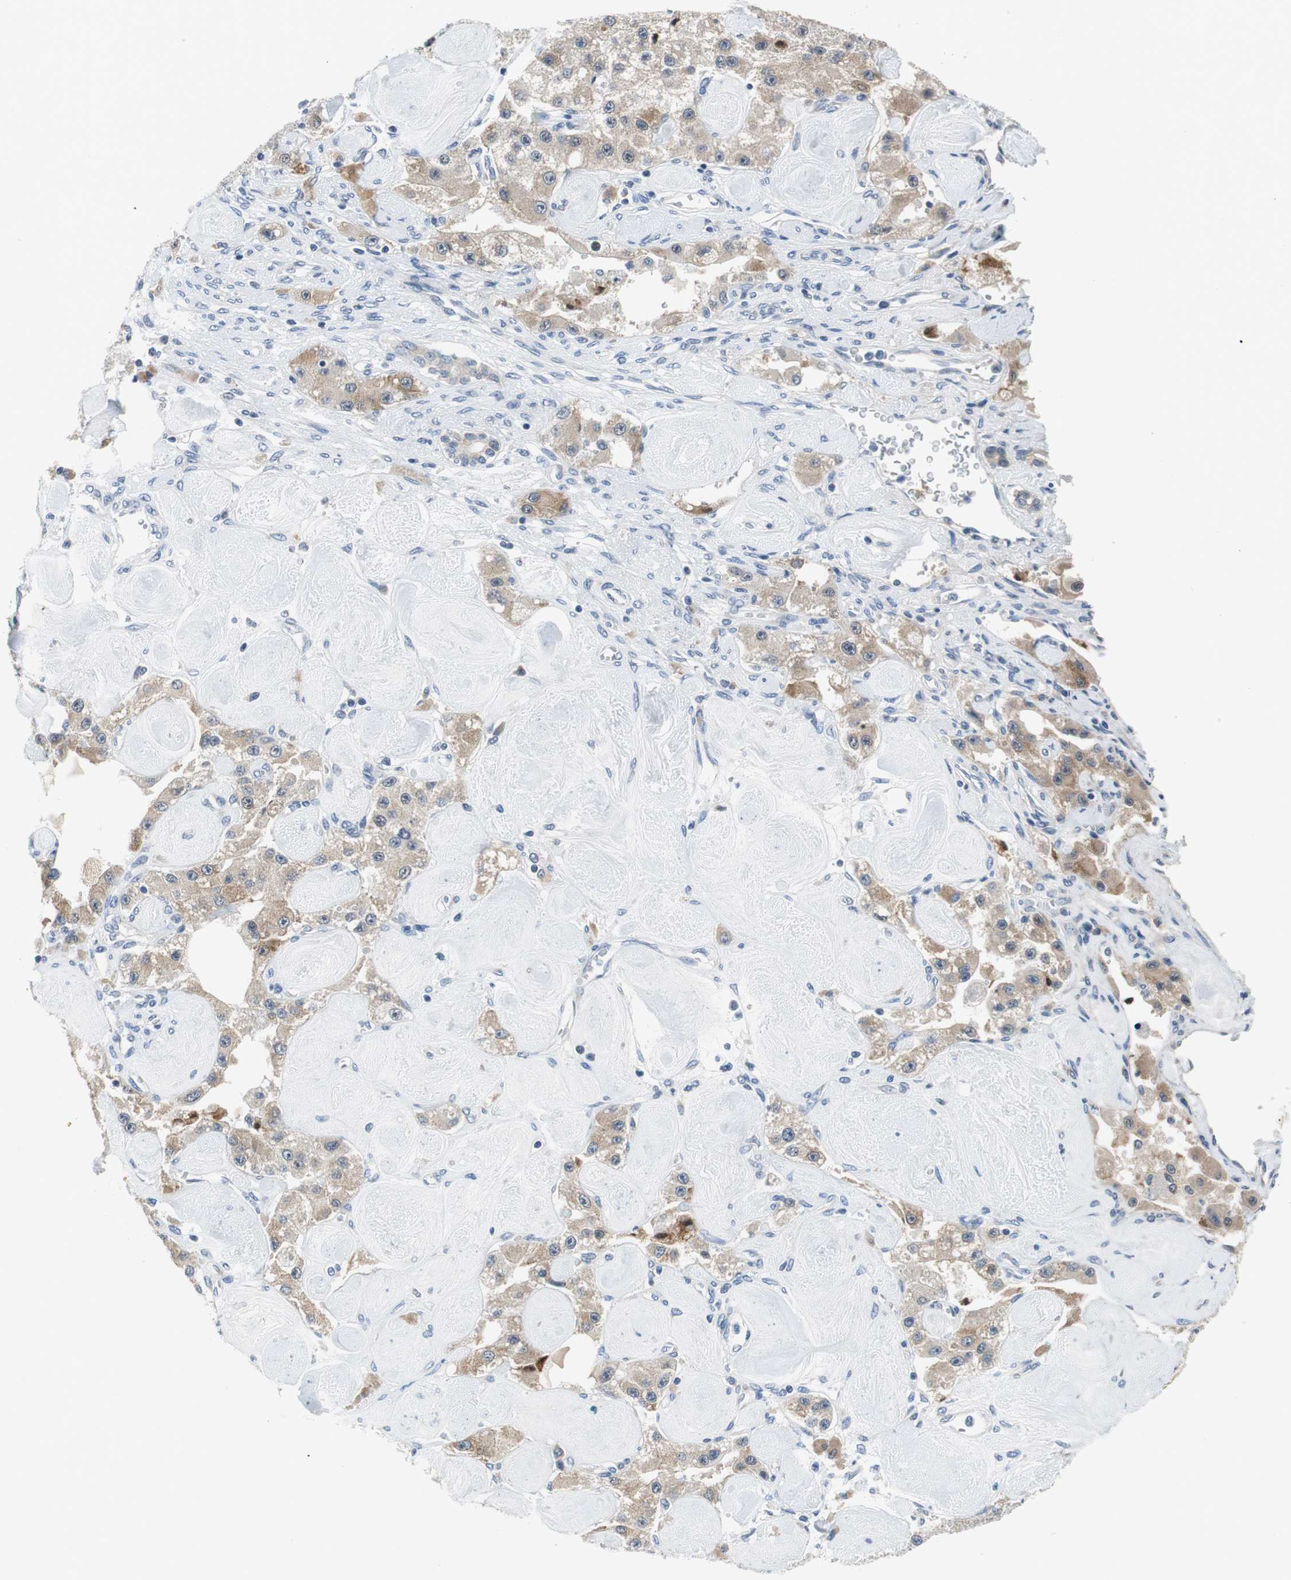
{"staining": {"intensity": "moderate", "quantity": ">75%", "location": "cytoplasmic/membranous"}, "tissue": "carcinoid", "cell_type": "Tumor cells", "image_type": "cancer", "snomed": [{"axis": "morphology", "description": "Carcinoid, malignant, NOS"}, {"axis": "topography", "description": "Pancreas"}], "caption": "A photomicrograph of carcinoid stained for a protein displays moderate cytoplasmic/membranous brown staining in tumor cells.", "gene": "PLAA", "patient": {"sex": "male", "age": 41}}